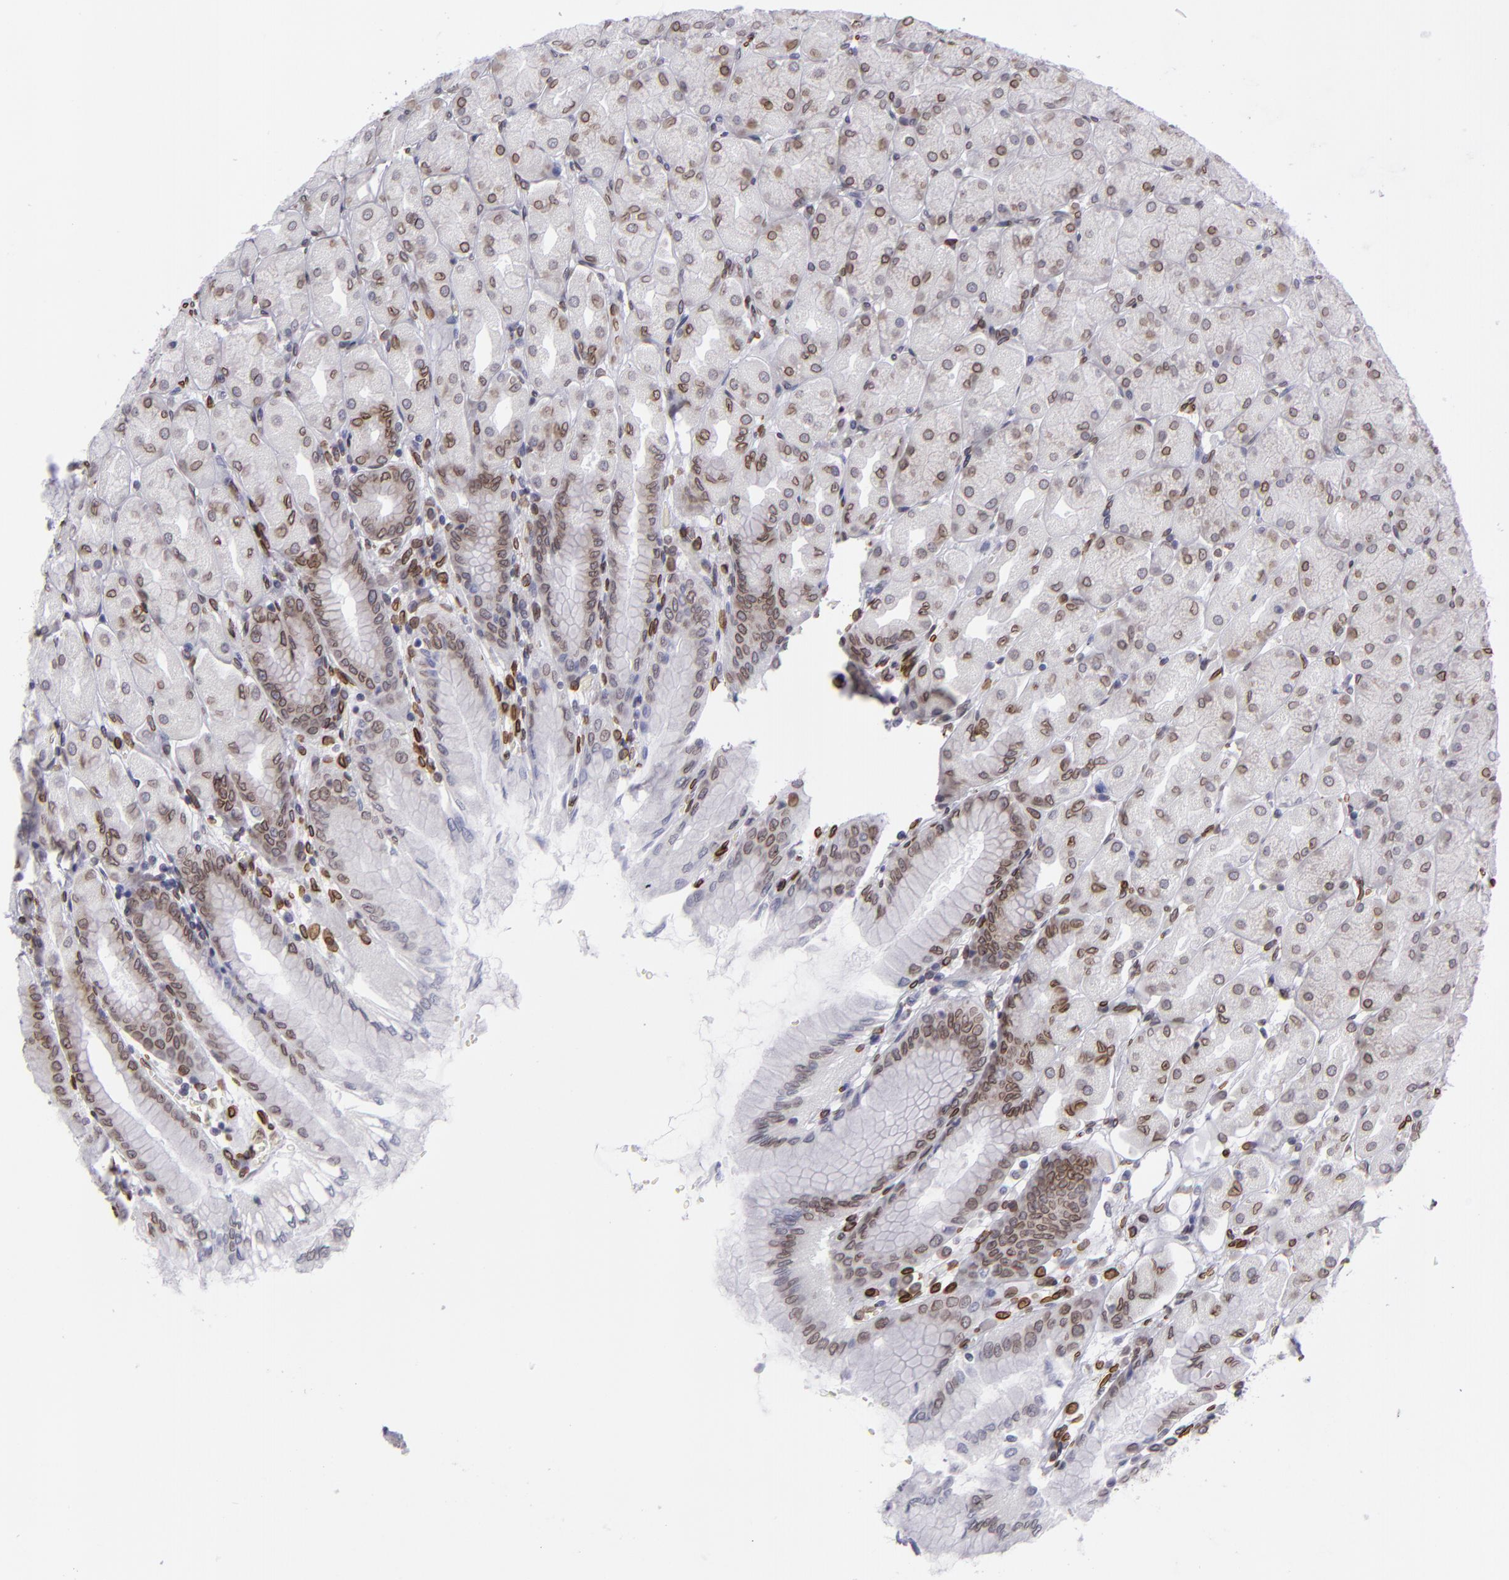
{"staining": {"intensity": "moderate", "quantity": ">75%", "location": "nuclear"}, "tissue": "stomach", "cell_type": "Glandular cells", "image_type": "normal", "snomed": [{"axis": "morphology", "description": "Normal tissue, NOS"}, {"axis": "topography", "description": "Stomach, upper"}], "caption": "Immunohistochemical staining of benign human stomach reveals >75% levels of moderate nuclear protein expression in about >75% of glandular cells. Using DAB (3,3'-diaminobenzidine) (brown) and hematoxylin (blue) stains, captured at high magnification using brightfield microscopy.", "gene": "EMD", "patient": {"sex": "female", "age": 56}}